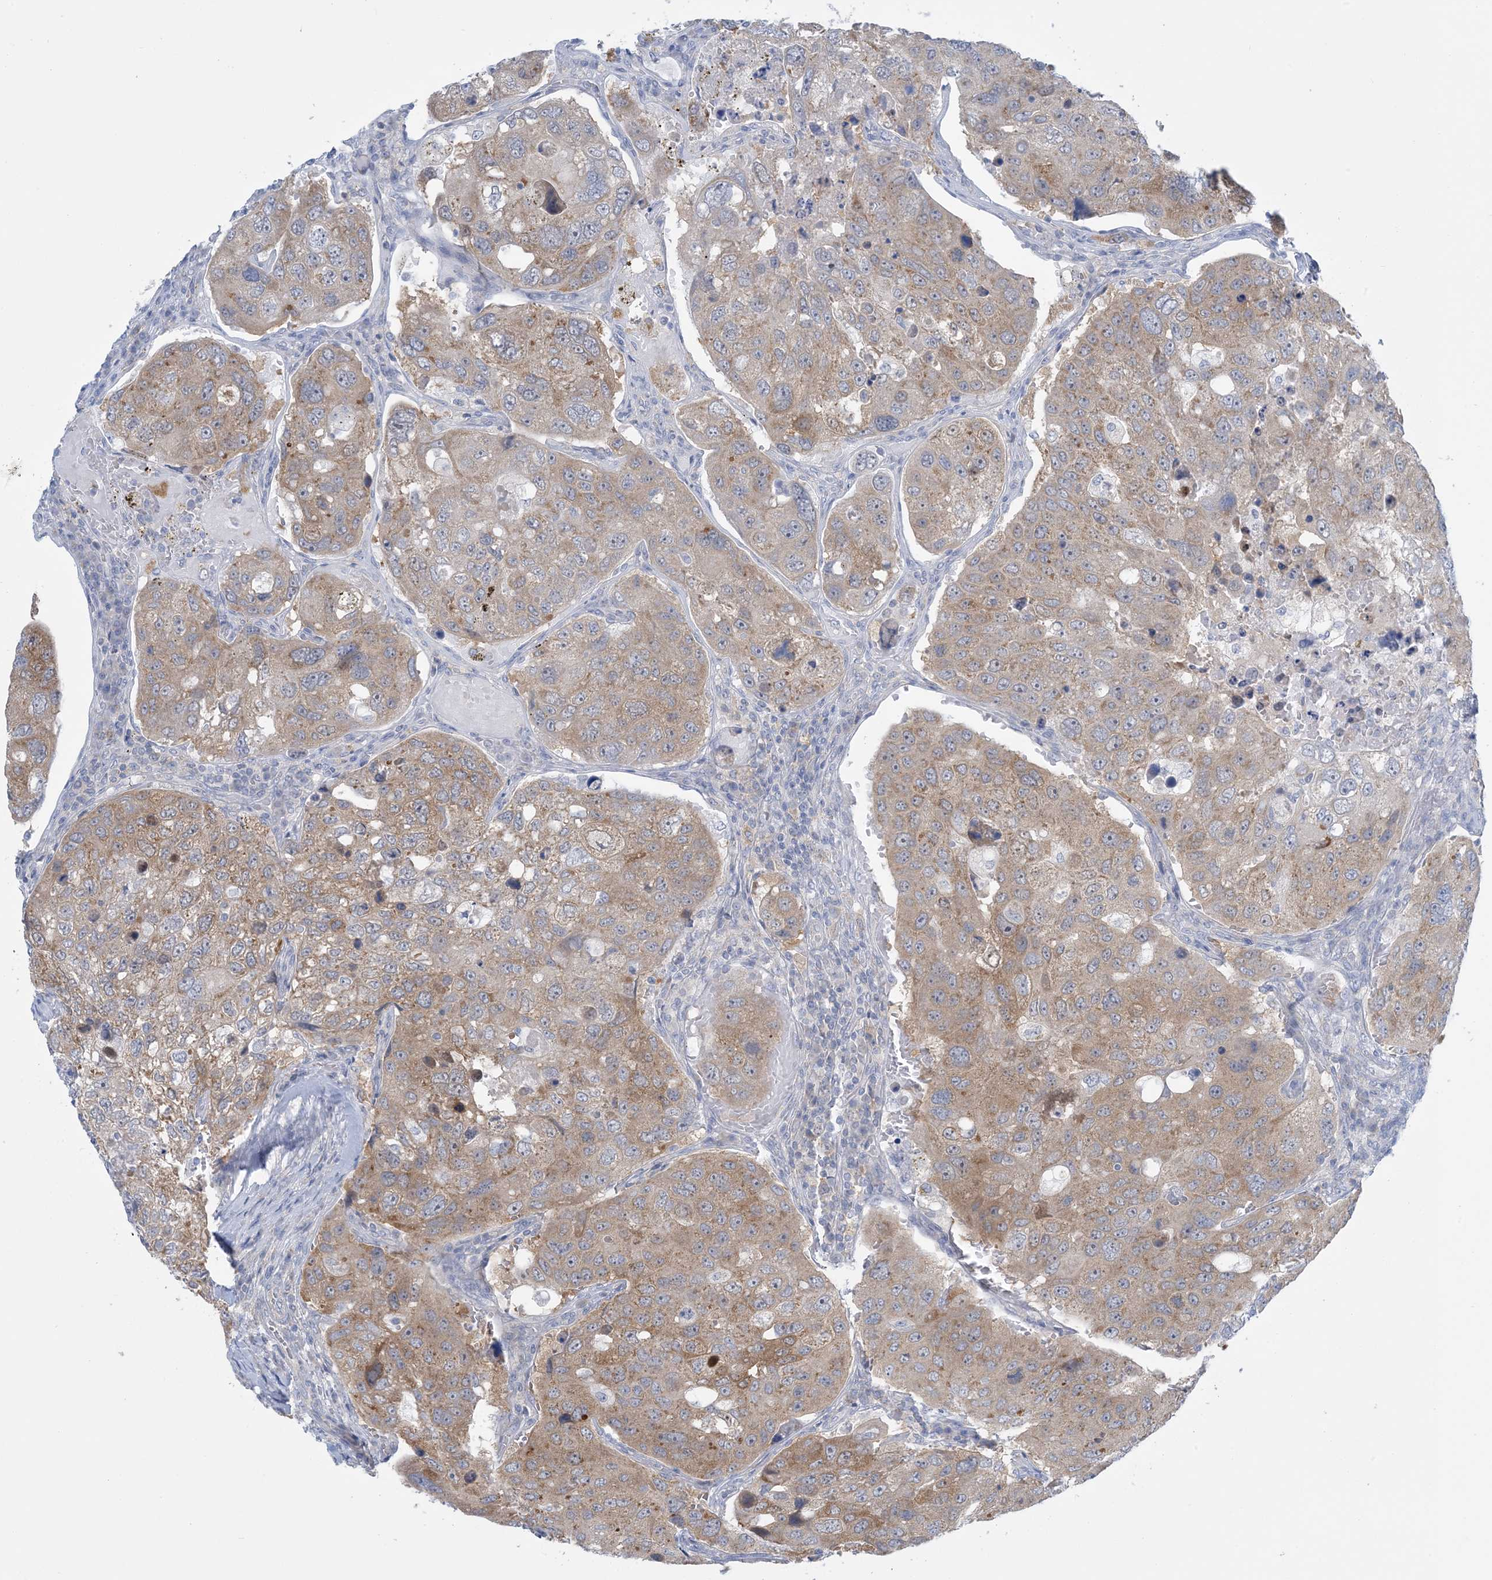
{"staining": {"intensity": "moderate", "quantity": ">75%", "location": "cytoplasmic/membranous"}, "tissue": "urothelial cancer", "cell_type": "Tumor cells", "image_type": "cancer", "snomed": [{"axis": "morphology", "description": "Urothelial carcinoma, High grade"}, {"axis": "topography", "description": "Lymph node"}, {"axis": "topography", "description": "Urinary bladder"}], "caption": "High-power microscopy captured an immunohistochemistry (IHC) micrograph of high-grade urothelial carcinoma, revealing moderate cytoplasmic/membranous staining in approximately >75% of tumor cells.", "gene": "MRPS18A", "patient": {"sex": "male", "age": 51}}